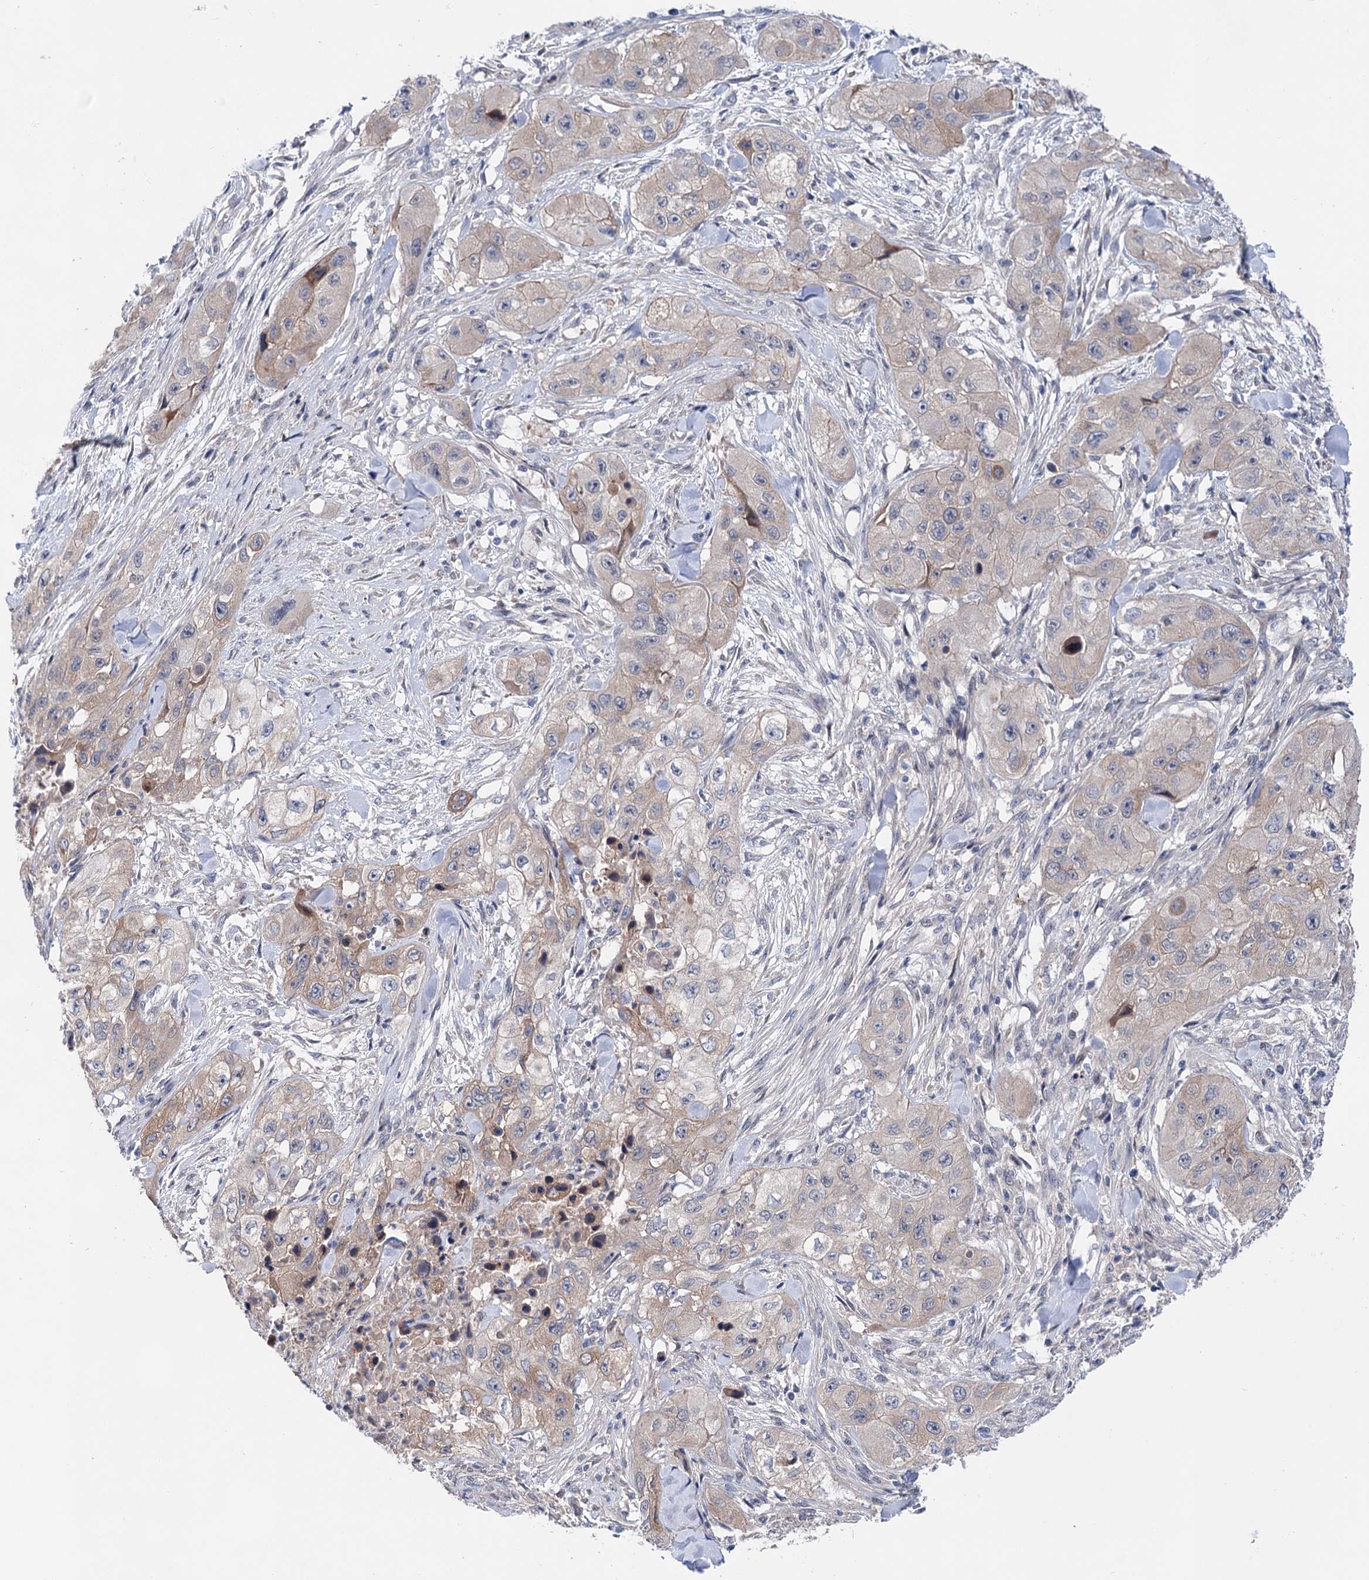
{"staining": {"intensity": "weak", "quantity": "<25%", "location": "cytoplasmic/membranous"}, "tissue": "skin cancer", "cell_type": "Tumor cells", "image_type": "cancer", "snomed": [{"axis": "morphology", "description": "Squamous cell carcinoma, NOS"}, {"axis": "topography", "description": "Skin"}, {"axis": "topography", "description": "Subcutis"}], "caption": "A high-resolution micrograph shows IHC staining of skin cancer, which reveals no significant staining in tumor cells. (DAB (3,3'-diaminobenzidine) immunohistochemistry with hematoxylin counter stain).", "gene": "MORN3", "patient": {"sex": "male", "age": 73}}